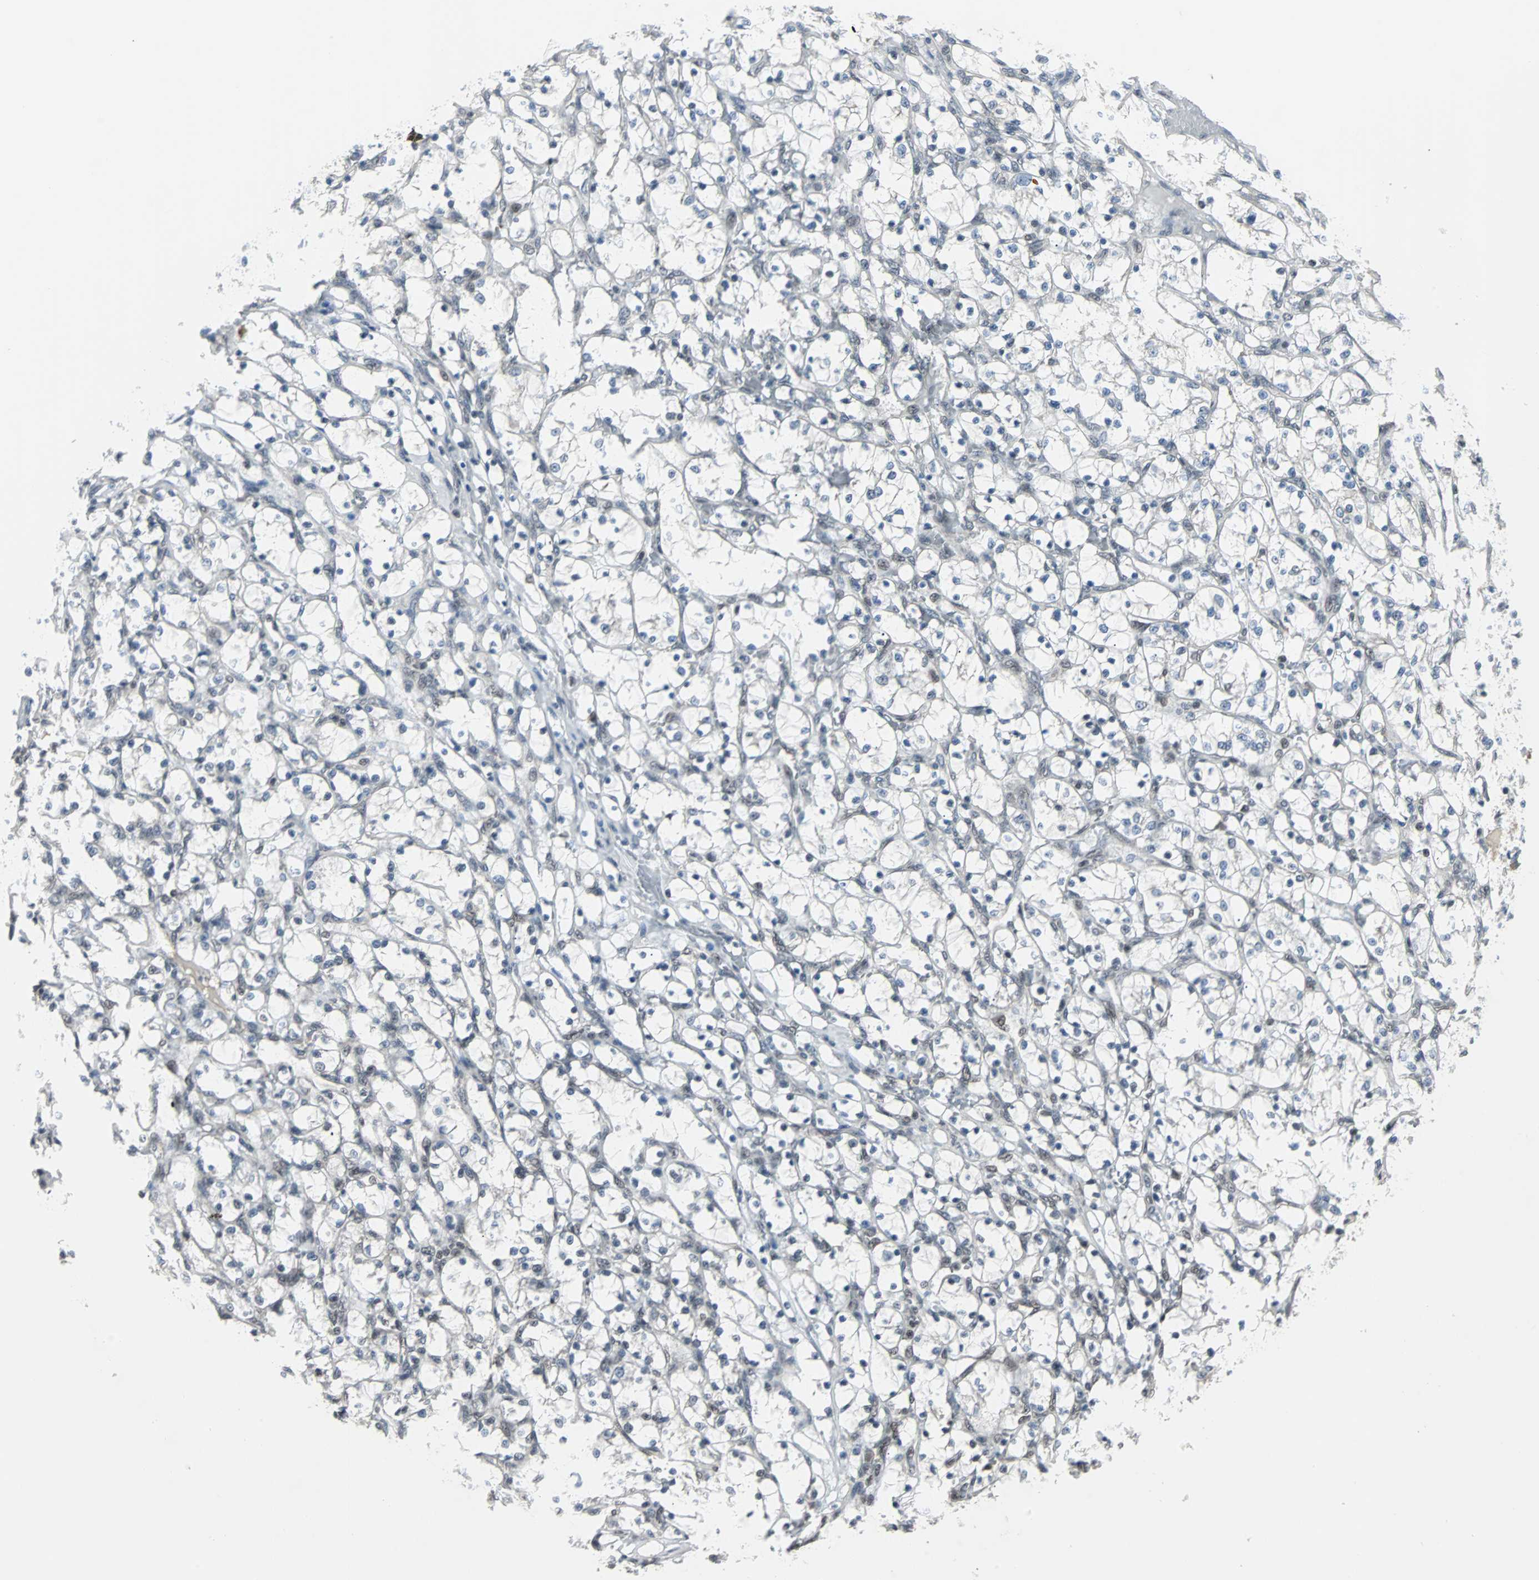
{"staining": {"intensity": "negative", "quantity": "none", "location": "none"}, "tissue": "renal cancer", "cell_type": "Tumor cells", "image_type": "cancer", "snomed": [{"axis": "morphology", "description": "Adenocarcinoma, NOS"}, {"axis": "topography", "description": "Kidney"}], "caption": "Immunohistochemistry of adenocarcinoma (renal) reveals no staining in tumor cells. (DAB immunohistochemistry visualized using brightfield microscopy, high magnification).", "gene": "TERF2IP", "patient": {"sex": "female", "age": 69}}